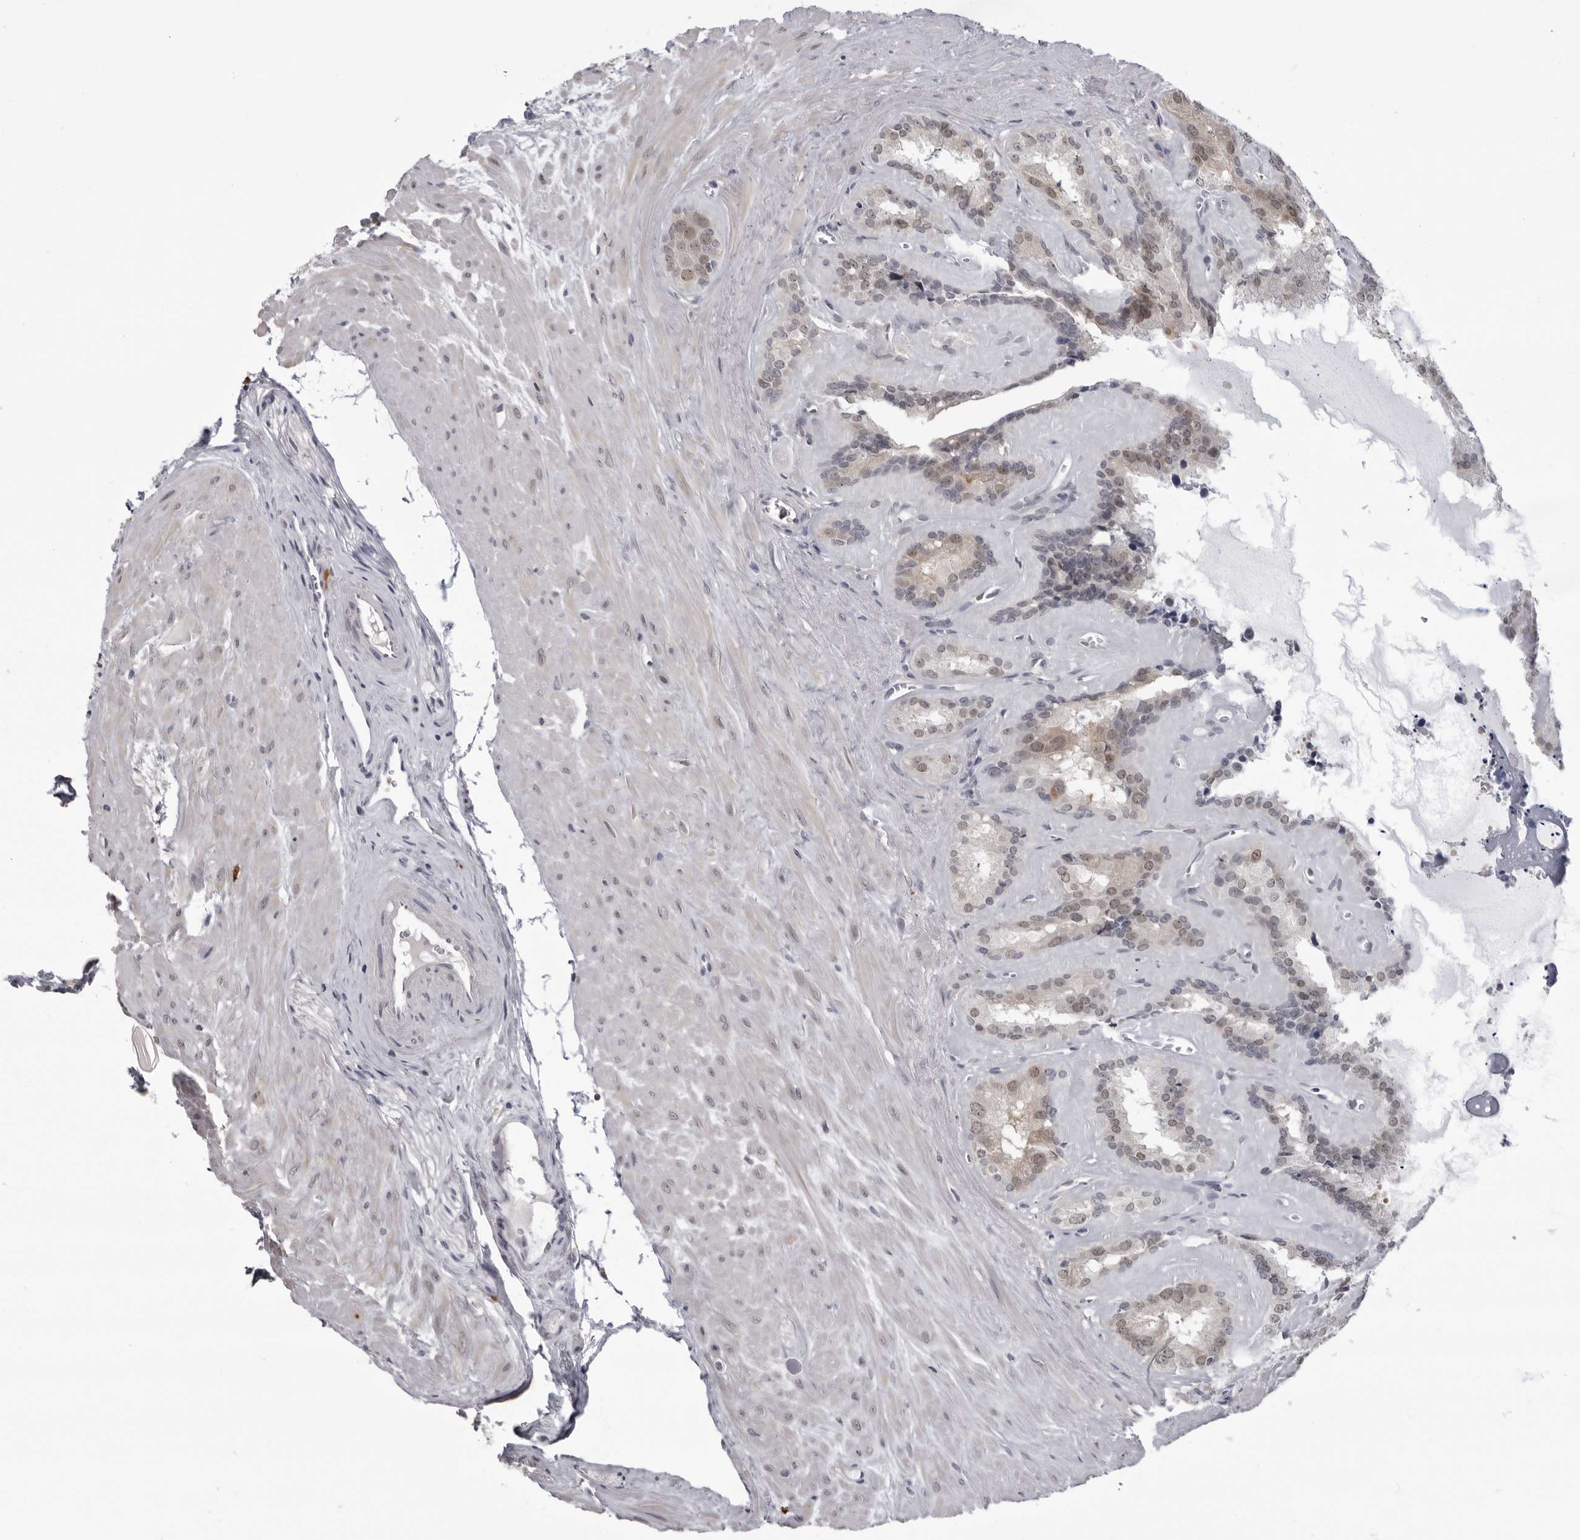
{"staining": {"intensity": "weak", "quantity": "<25%", "location": "cytoplasmic/membranous,nuclear"}, "tissue": "seminal vesicle", "cell_type": "Glandular cells", "image_type": "normal", "snomed": [{"axis": "morphology", "description": "Normal tissue, NOS"}, {"axis": "topography", "description": "Prostate"}, {"axis": "topography", "description": "Seminal veicle"}], "caption": "This is an immunohistochemistry histopathology image of normal seminal vesicle. There is no expression in glandular cells.", "gene": "PDCL3", "patient": {"sex": "male", "age": 59}}